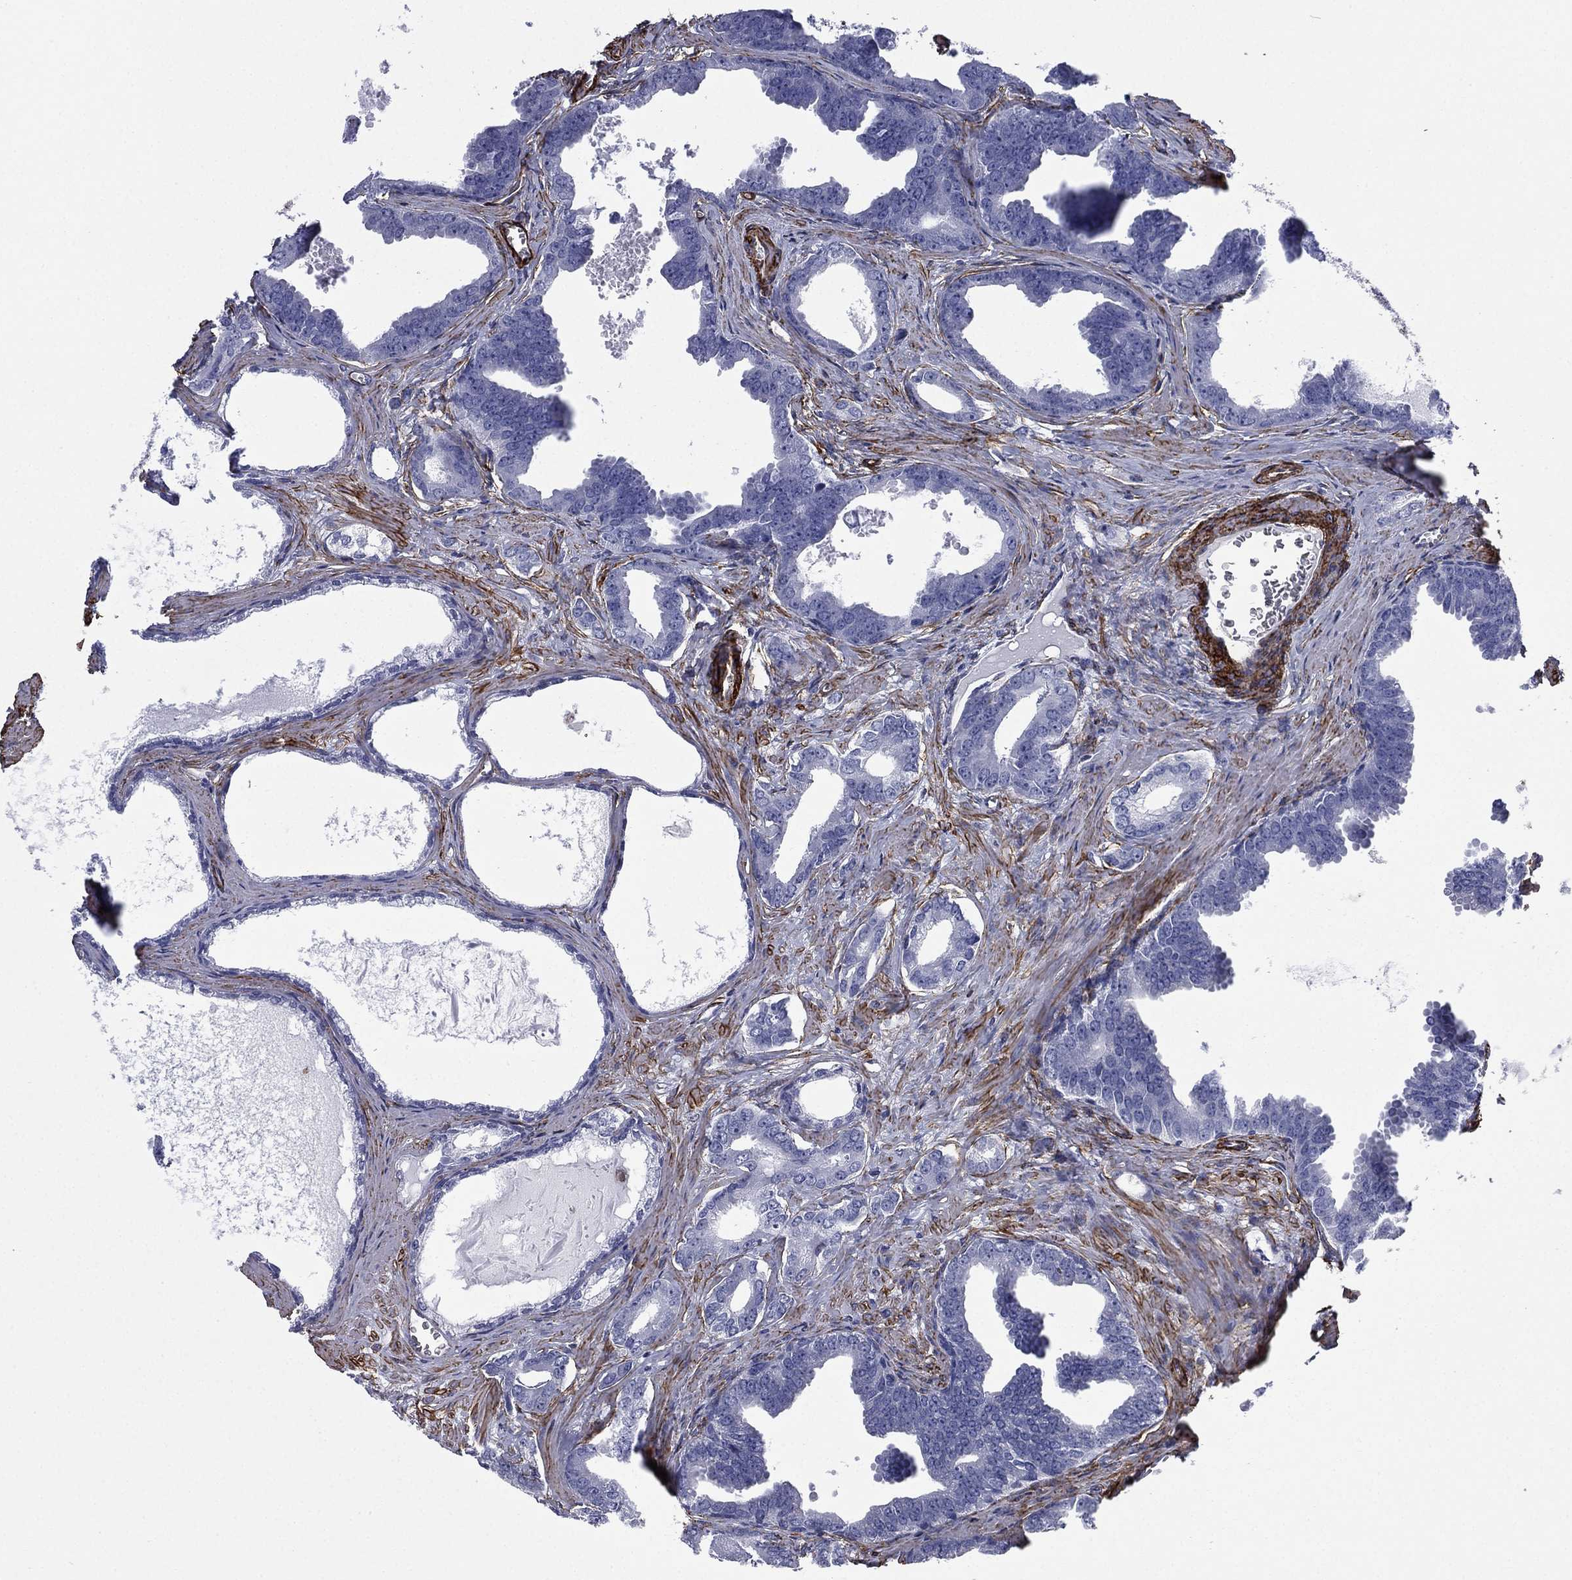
{"staining": {"intensity": "negative", "quantity": "none", "location": "none"}, "tissue": "prostate cancer", "cell_type": "Tumor cells", "image_type": "cancer", "snomed": [{"axis": "morphology", "description": "Adenocarcinoma, NOS"}, {"axis": "topography", "description": "Prostate"}], "caption": "There is no significant positivity in tumor cells of adenocarcinoma (prostate).", "gene": "CAVIN3", "patient": {"sex": "male", "age": 66}}